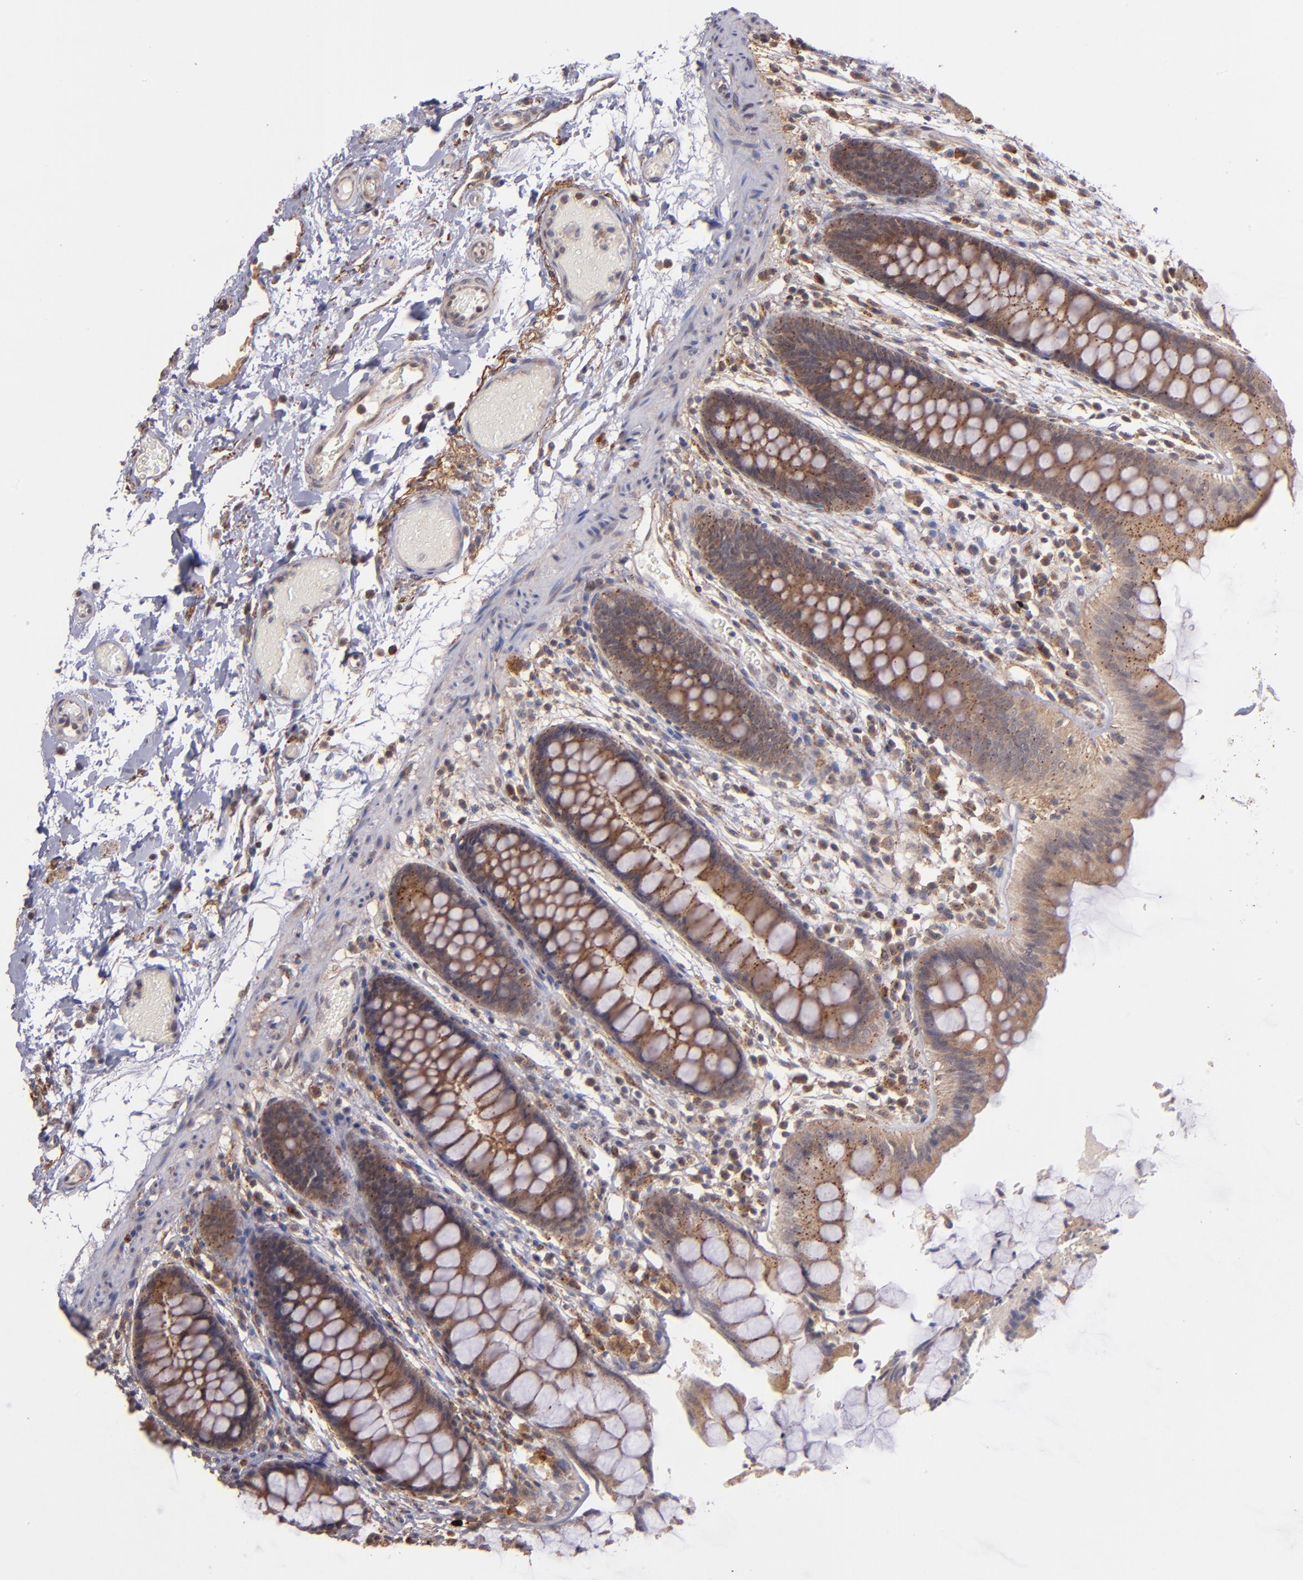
{"staining": {"intensity": "negative", "quantity": "none", "location": "none"}, "tissue": "colon", "cell_type": "Endothelial cells", "image_type": "normal", "snomed": [{"axis": "morphology", "description": "Normal tissue, NOS"}, {"axis": "topography", "description": "Smooth muscle"}, {"axis": "topography", "description": "Colon"}], "caption": "Immunohistochemistry (IHC) micrograph of normal human colon stained for a protein (brown), which shows no staining in endothelial cells.", "gene": "ZFYVE1", "patient": {"sex": "male", "age": 67}}